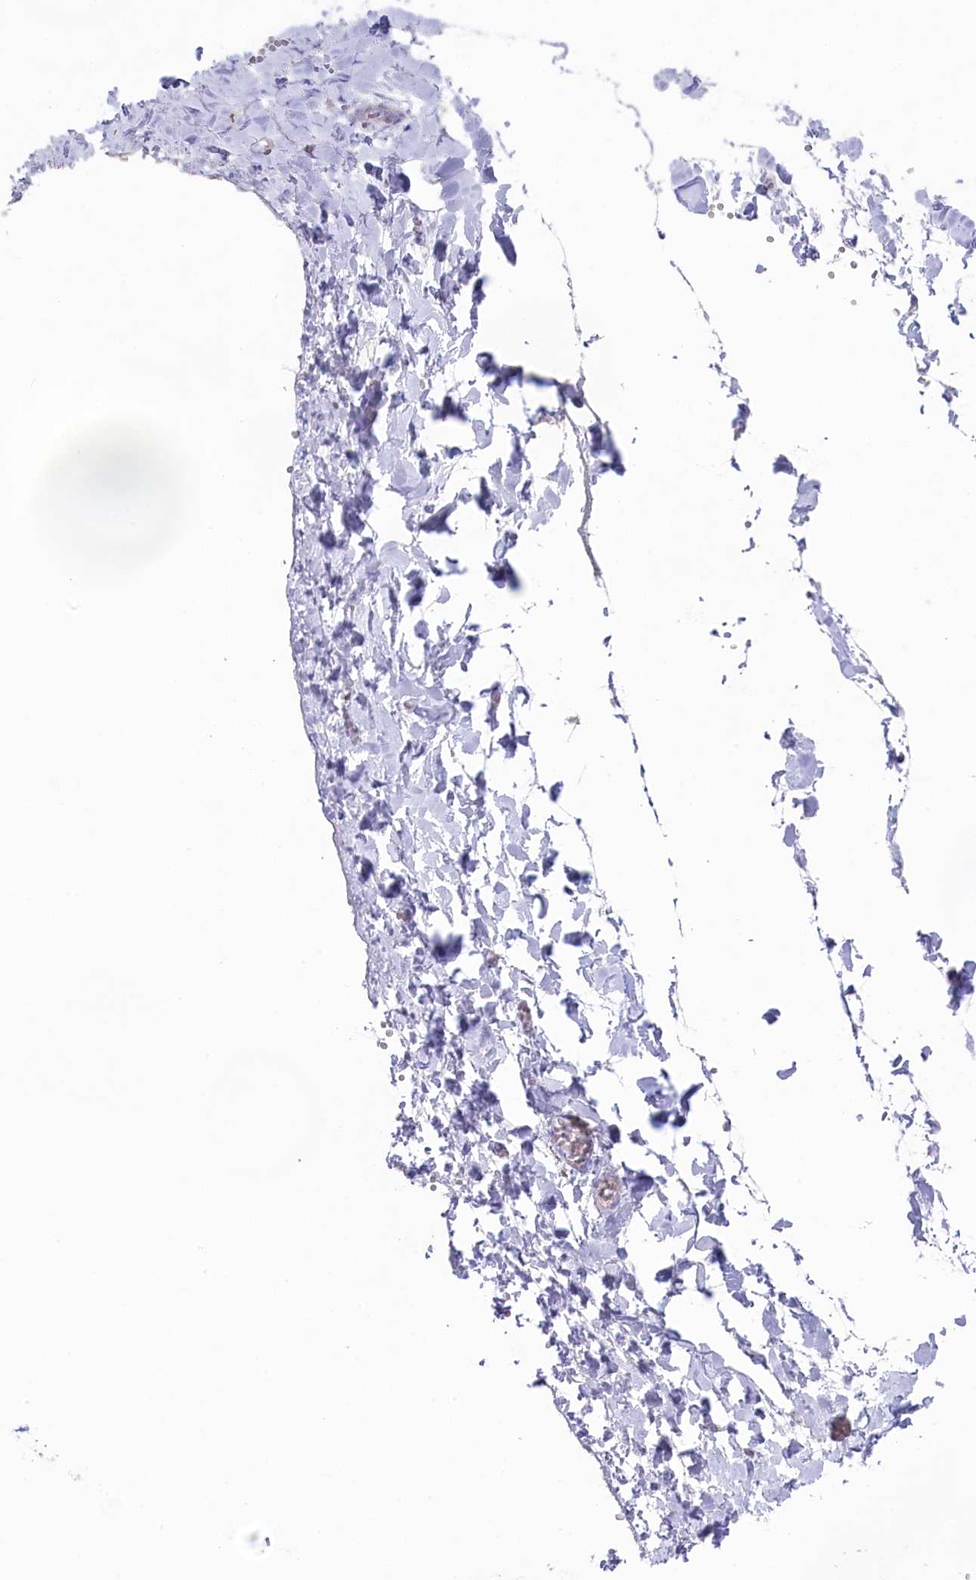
{"staining": {"intensity": "negative", "quantity": "none", "location": "none"}, "tissue": "adipose tissue", "cell_type": "Adipocytes", "image_type": "normal", "snomed": [{"axis": "morphology", "description": "Normal tissue, NOS"}, {"axis": "topography", "description": "Gallbladder"}, {"axis": "topography", "description": "Peripheral nerve tissue"}], "caption": "Photomicrograph shows no protein staining in adipocytes of normal adipose tissue. (DAB immunohistochemistry, high magnification).", "gene": "PRDM12", "patient": {"sex": "male", "age": 38}}